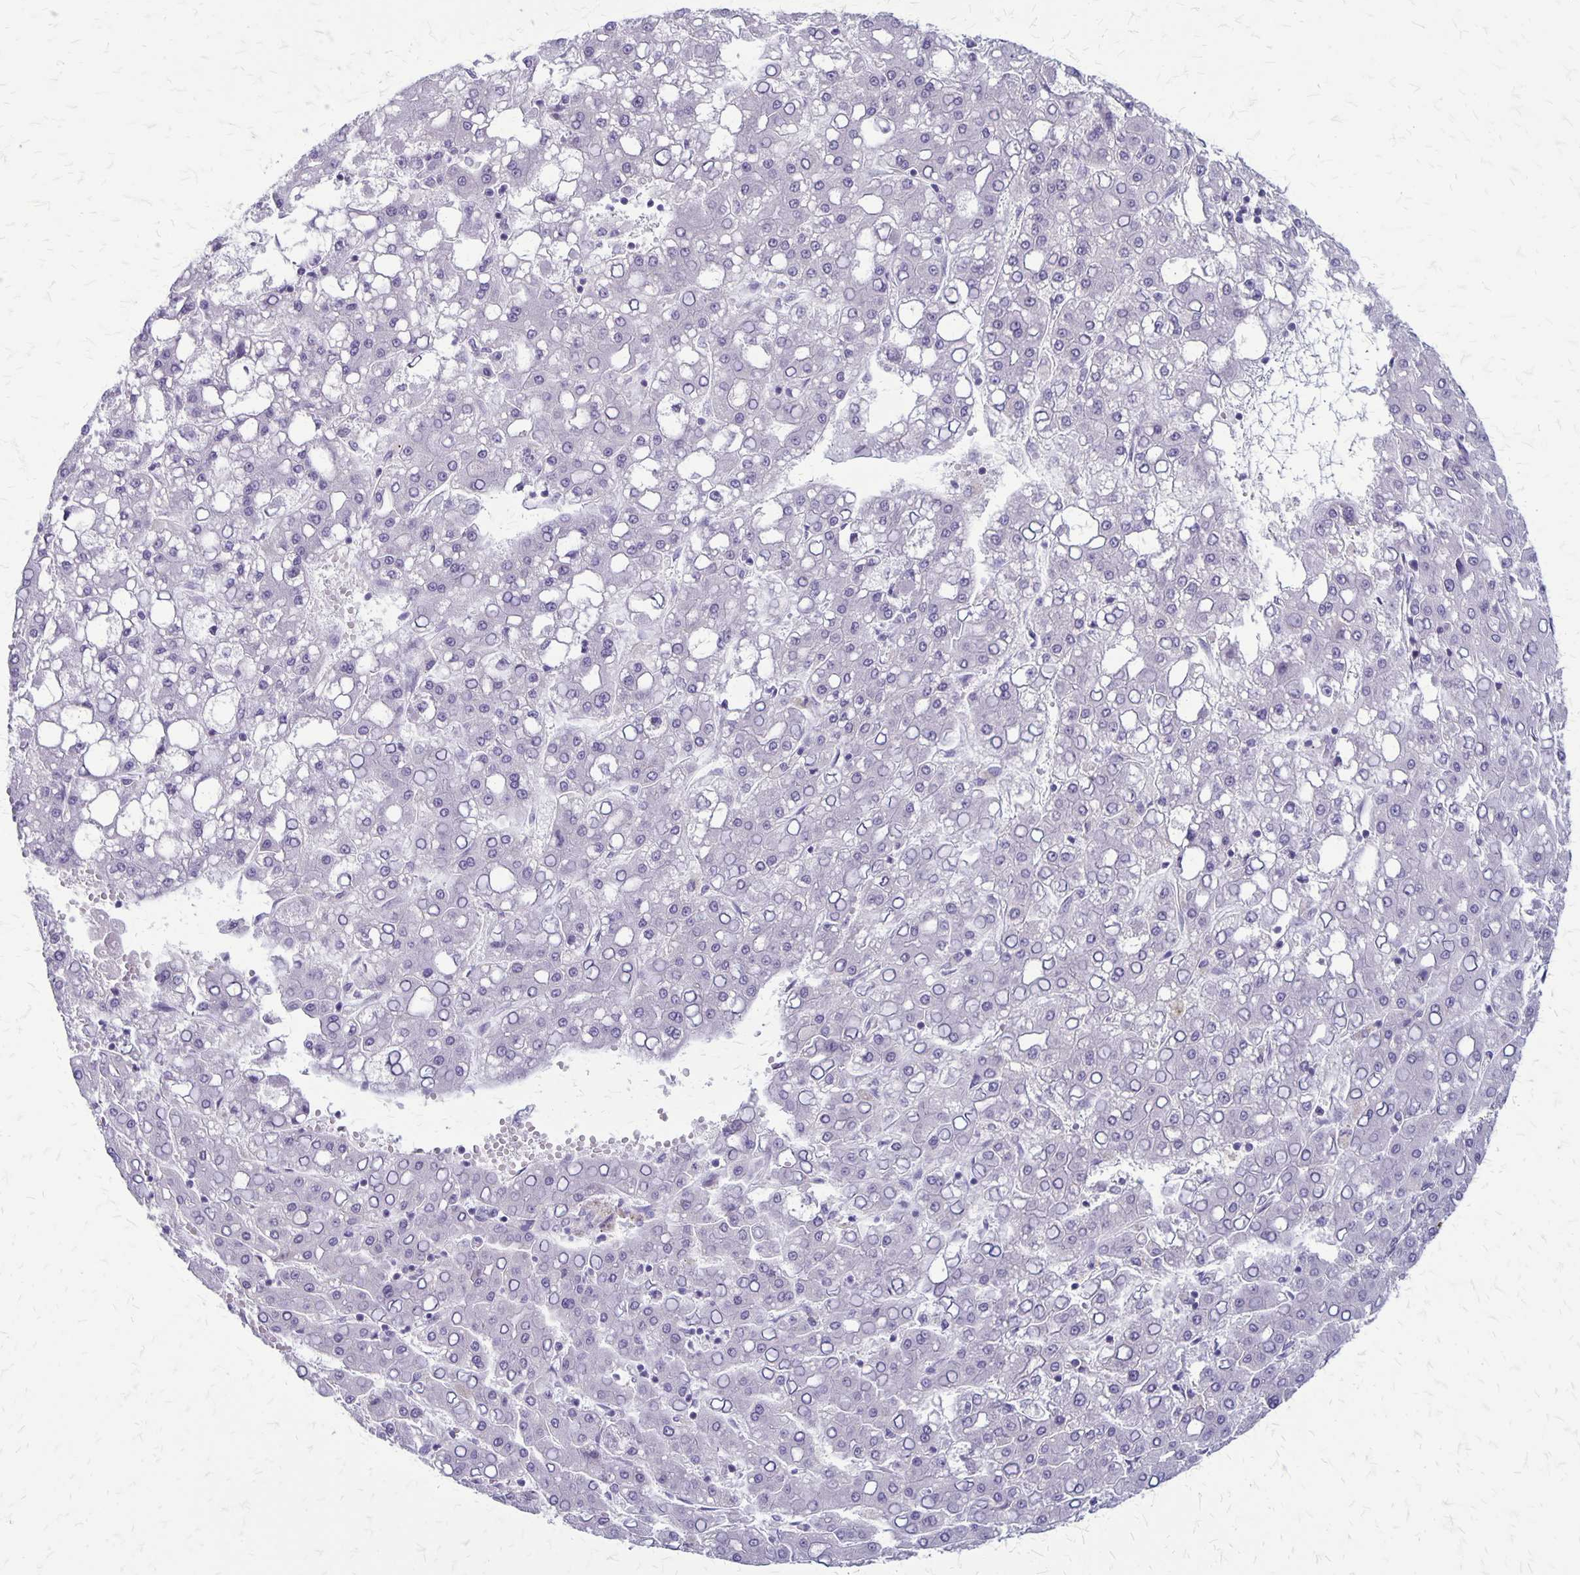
{"staining": {"intensity": "negative", "quantity": "none", "location": "none"}, "tissue": "liver cancer", "cell_type": "Tumor cells", "image_type": "cancer", "snomed": [{"axis": "morphology", "description": "Carcinoma, Hepatocellular, NOS"}, {"axis": "topography", "description": "Liver"}], "caption": "Human liver cancer (hepatocellular carcinoma) stained for a protein using immunohistochemistry reveals no expression in tumor cells.", "gene": "PLXNB3", "patient": {"sex": "male", "age": 65}}